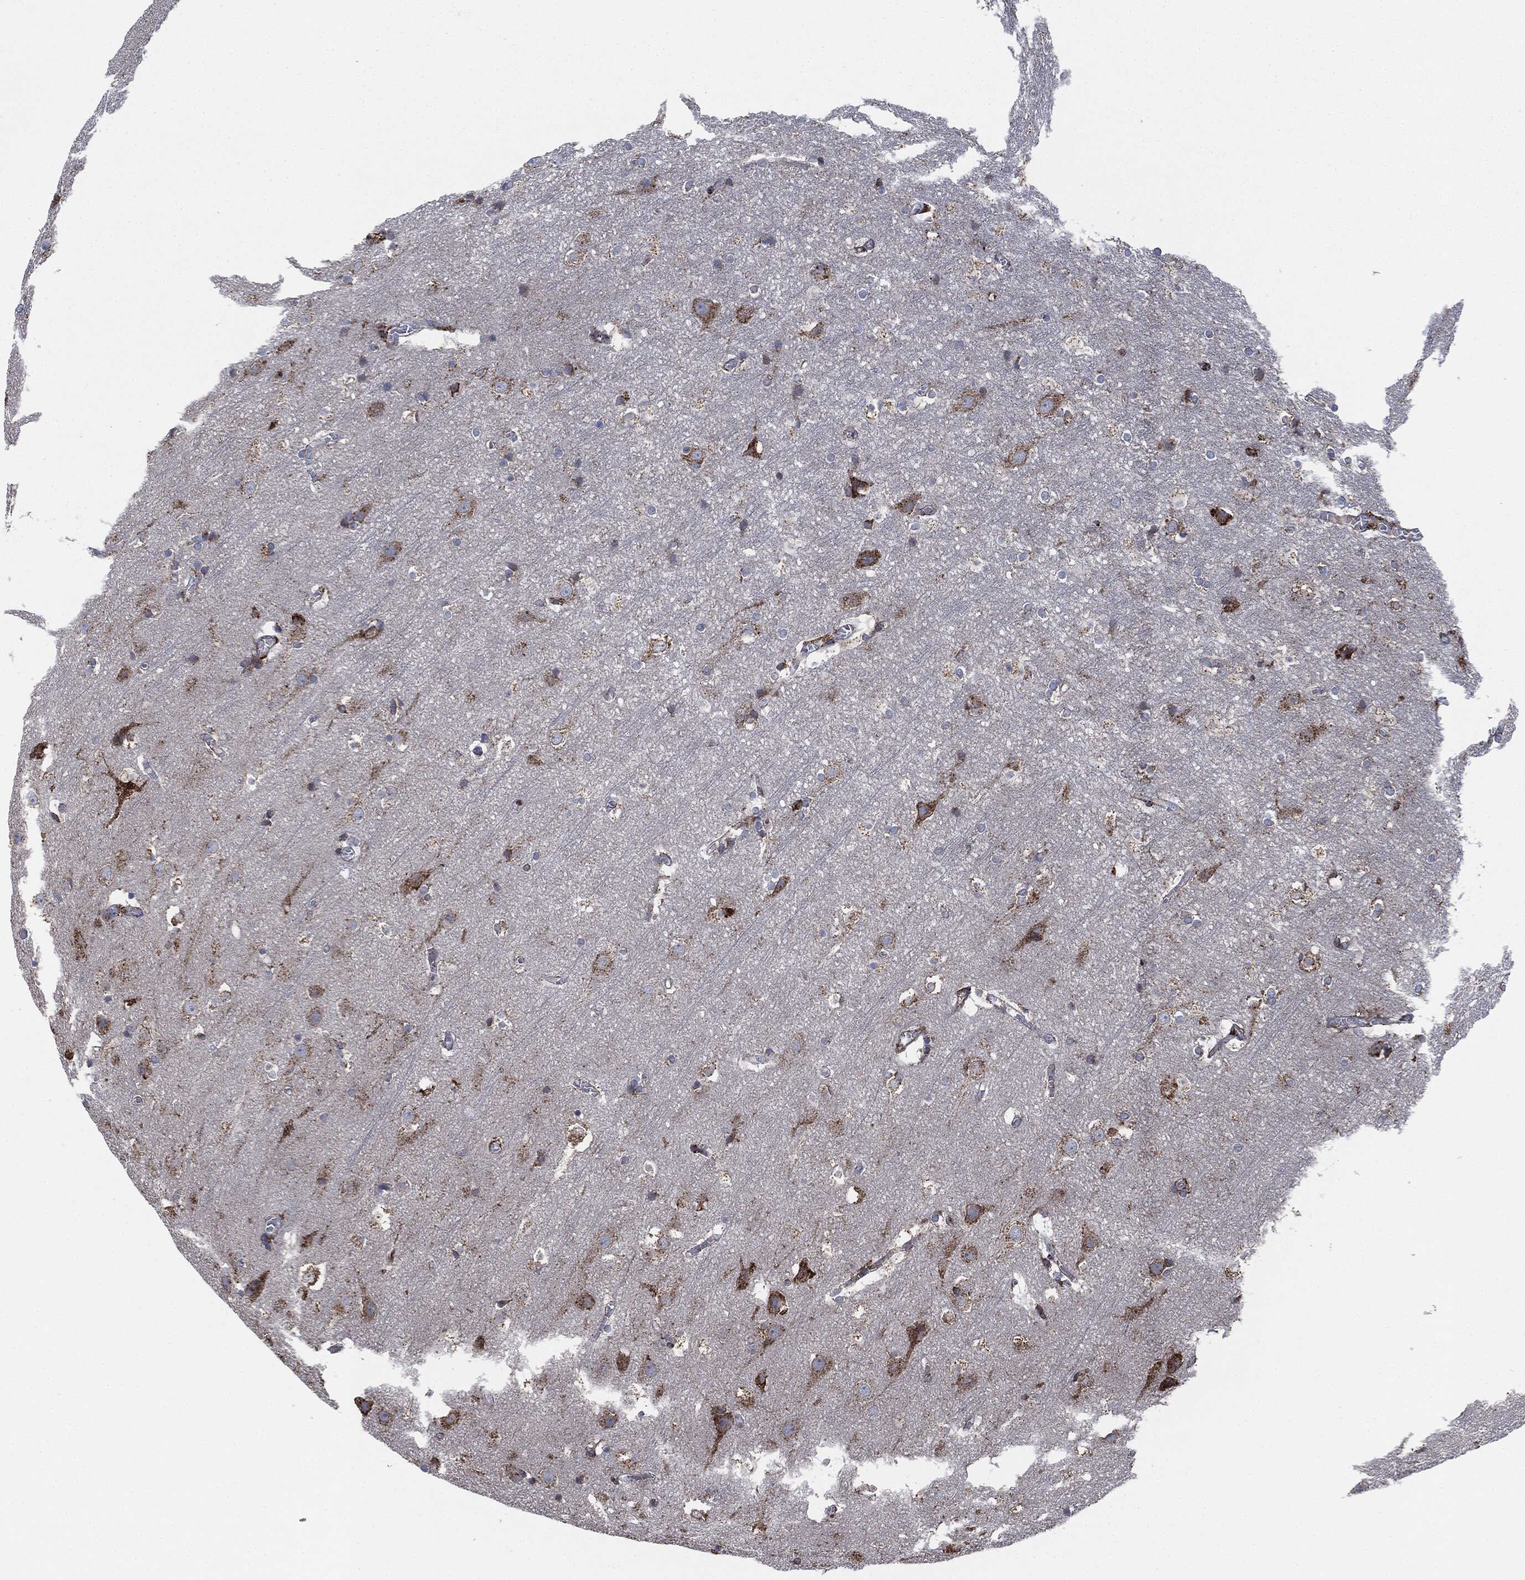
{"staining": {"intensity": "negative", "quantity": "none", "location": "none"}, "tissue": "cerebral cortex", "cell_type": "Endothelial cells", "image_type": "normal", "snomed": [{"axis": "morphology", "description": "Normal tissue, NOS"}, {"axis": "topography", "description": "Cerebral cortex"}], "caption": "This is an IHC image of benign cerebral cortex. There is no positivity in endothelial cells.", "gene": "CALR", "patient": {"sex": "male", "age": 59}}